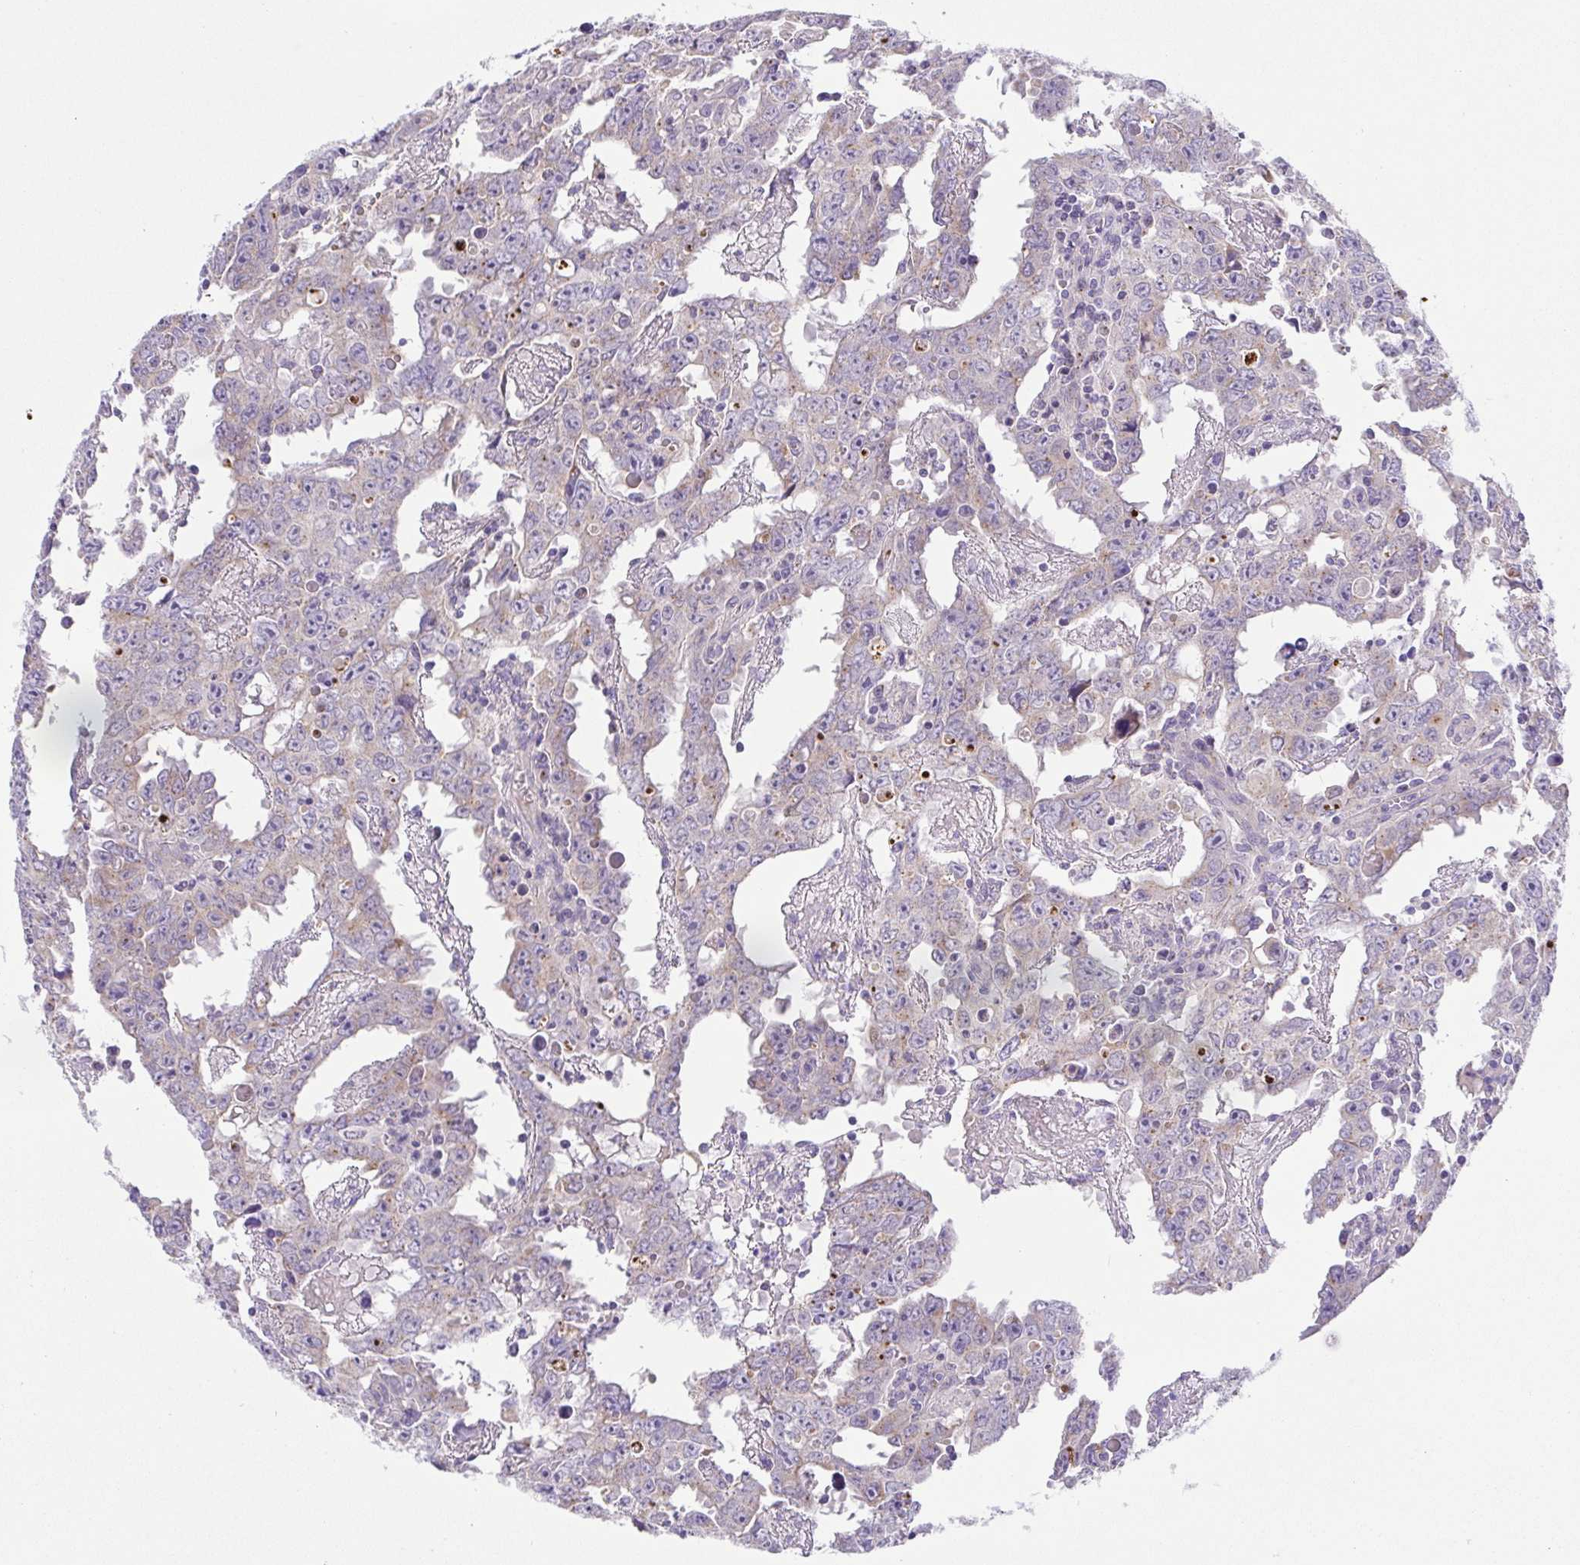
{"staining": {"intensity": "negative", "quantity": "none", "location": "none"}, "tissue": "testis cancer", "cell_type": "Tumor cells", "image_type": "cancer", "snomed": [{"axis": "morphology", "description": "Carcinoma, Embryonal, NOS"}, {"axis": "topography", "description": "Testis"}], "caption": "Protein analysis of testis embryonal carcinoma shows no significant positivity in tumor cells.", "gene": "SLC13A1", "patient": {"sex": "male", "age": 22}}